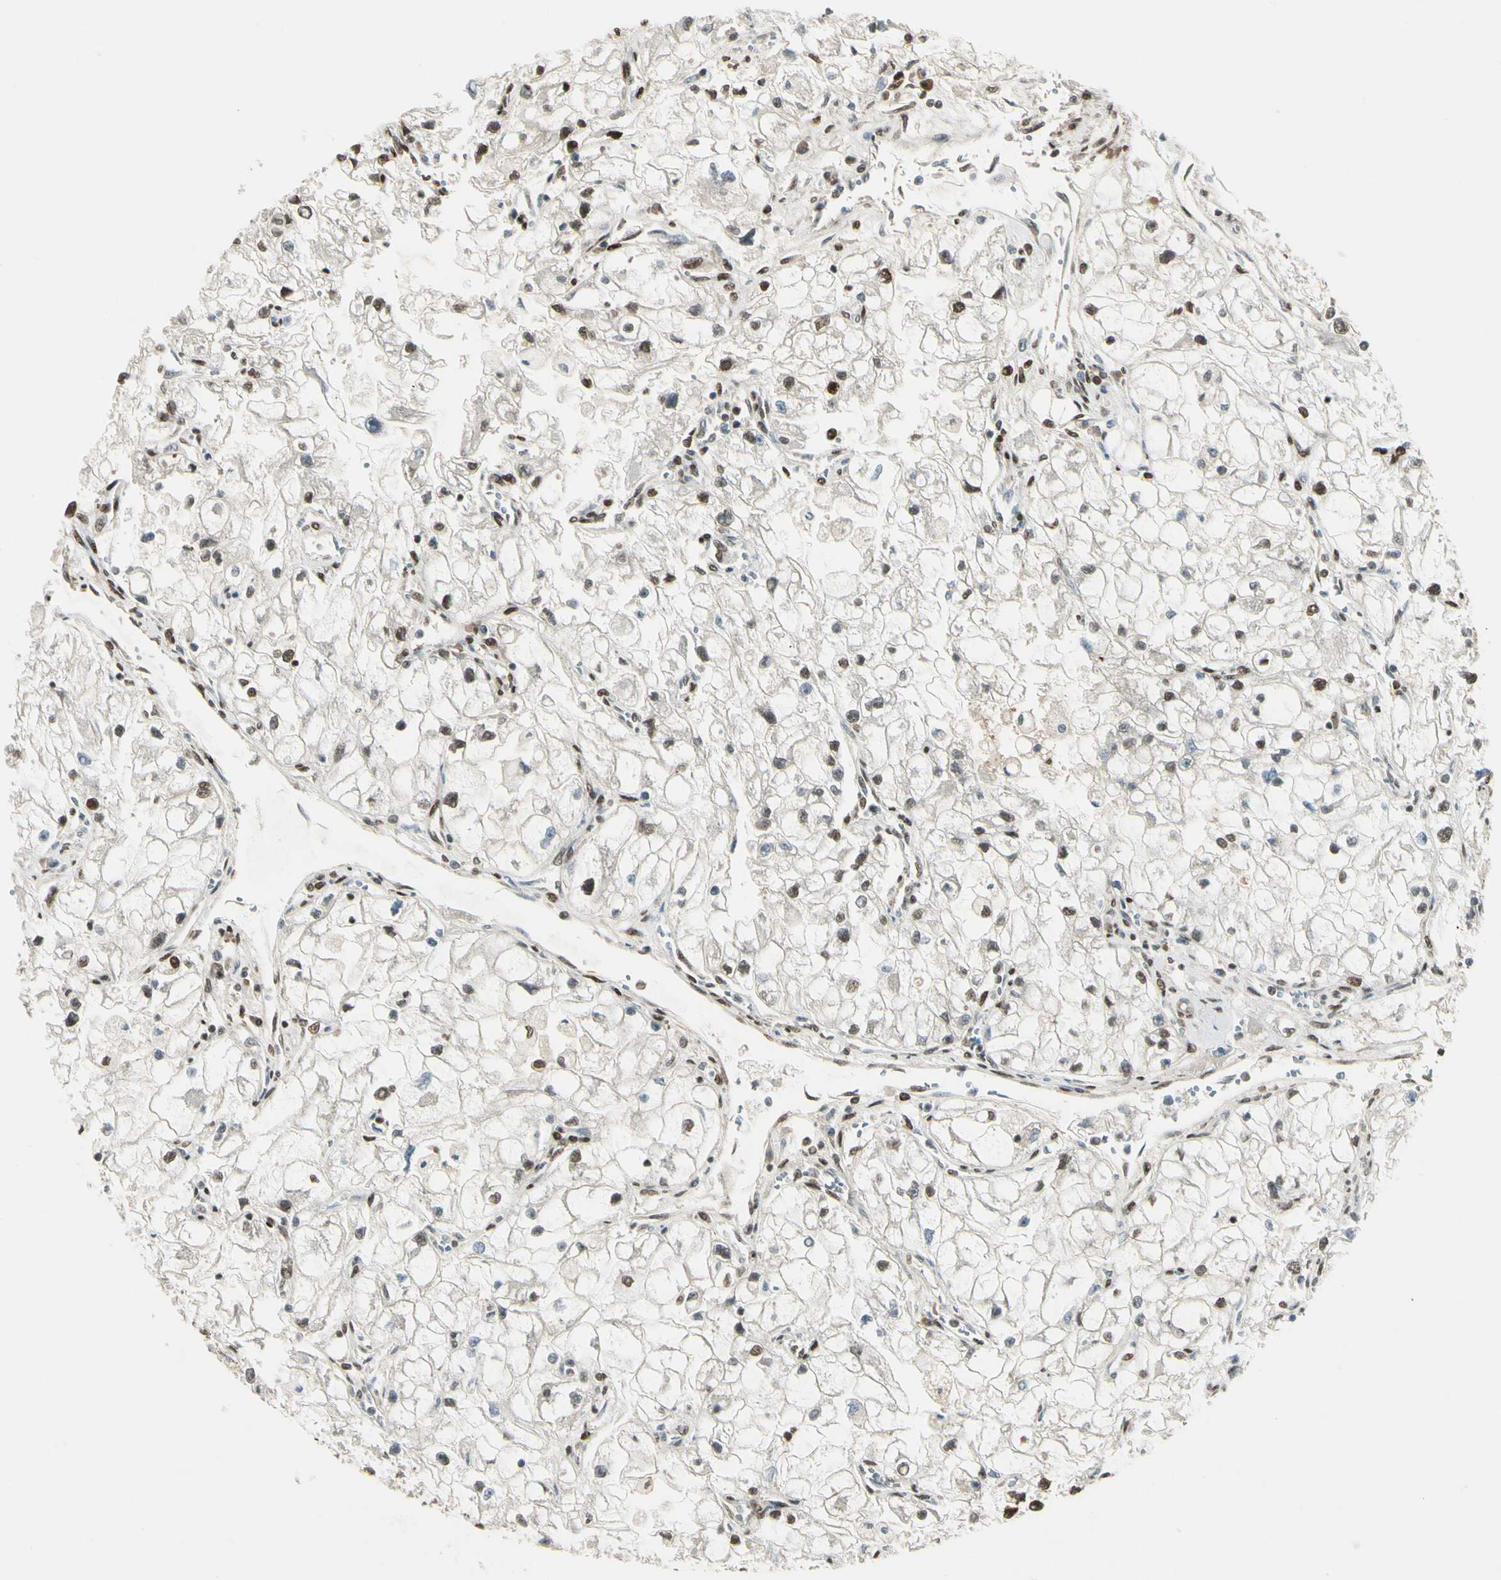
{"staining": {"intensity": "weak", "quantity": "25%-75%", "location": "nuclear"}, "tissue": "renal cancer", "cell_type": "Tumor cells", "image_type": "cancer", "snomed": [{"axis": "morphology", "description": "Adenocarcinoma, NOS"}, {"axis": "topography", "description": "Kidney"}], "caption": "Immunohistochemistry (IHC) of human renal adenocarcinoma exhibits low levels of weak nuclear positivity in approximately 25%-75% of tumor cells.", "gene": "GTF3A", "patient": {"sex": "female", "age": 70}}